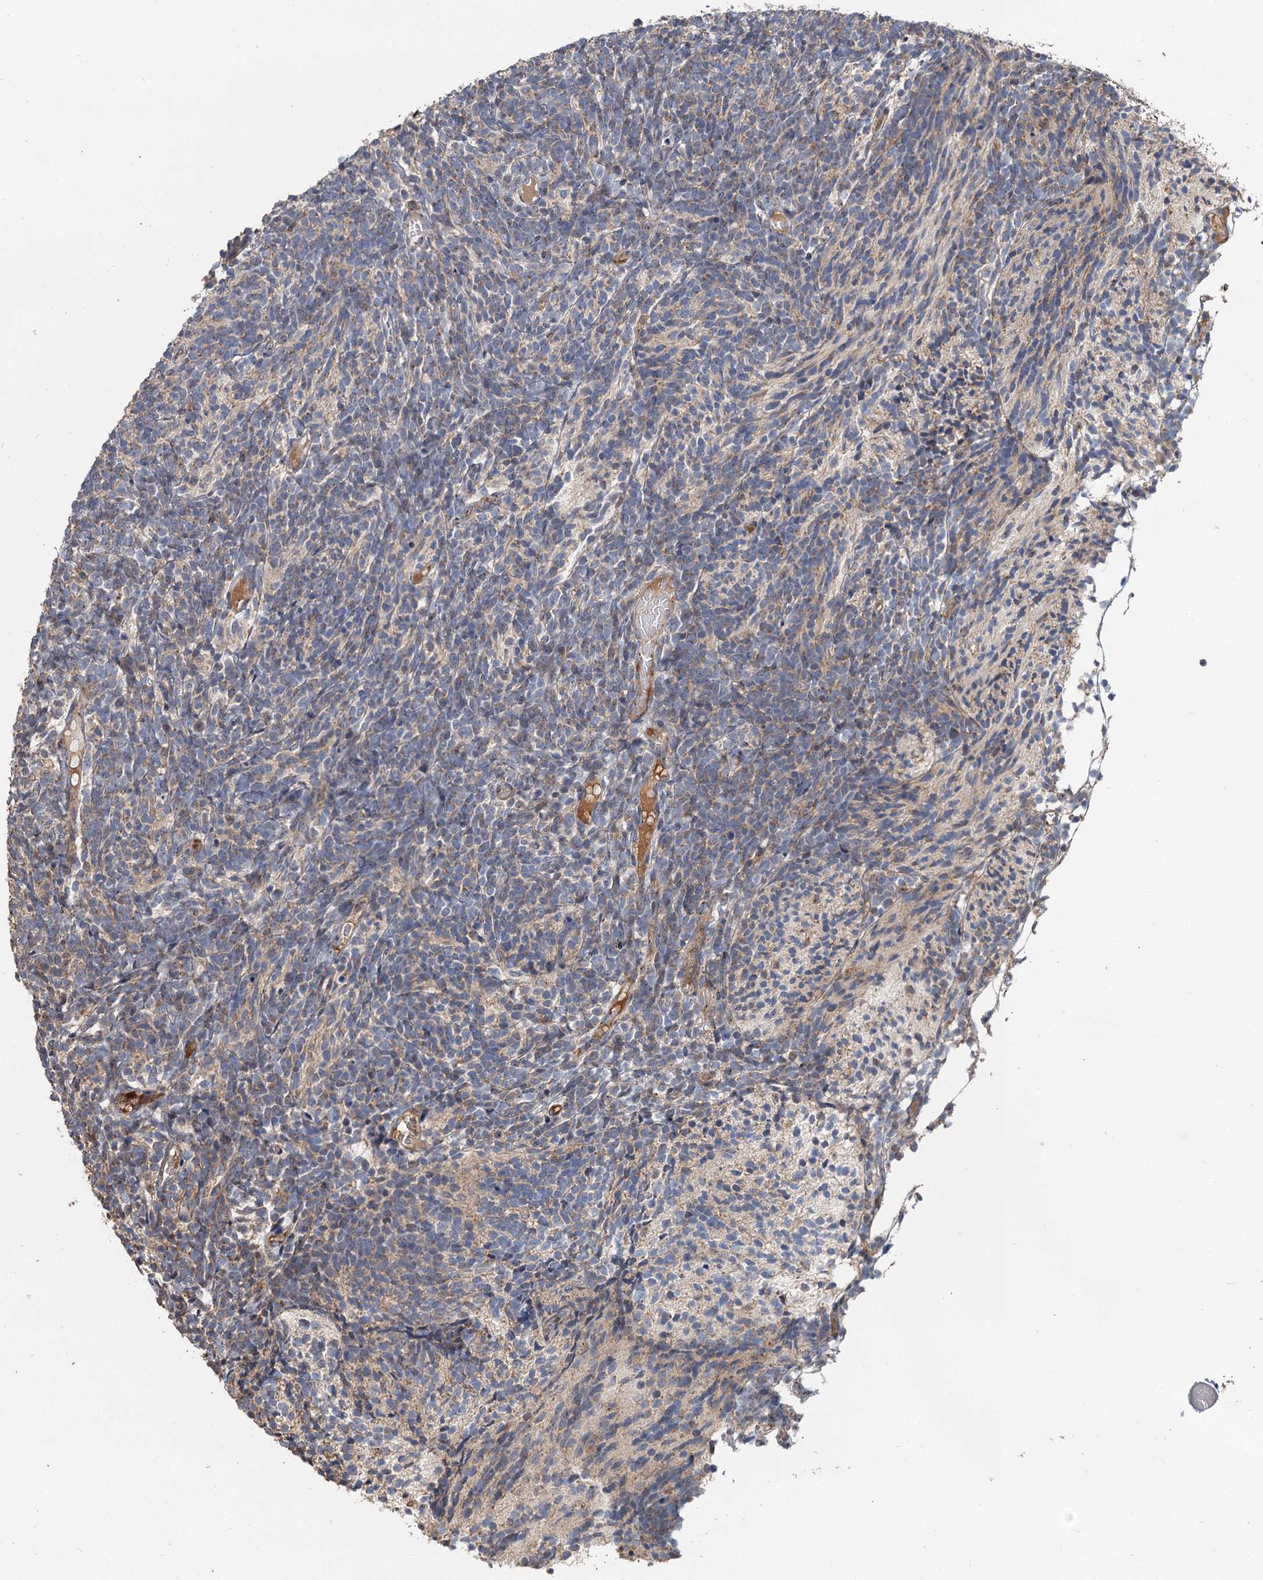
{"staining": {"intensity": "negative", "quantity": "none", "location": "none"}, "tissue": "glioma", "cell_type": "Tumor cells", "image_type": "cancer", "snomed": [{"axis": "morphology", "description": "Glioma, malignant, Low grade"}, {"axis": "topography", "description": "Brain"}], "caption": "Tumor cells are negative for brown protein staining in glioma.", "gene": "DEXI", "patient": {"sex": "female", "age": 1}}